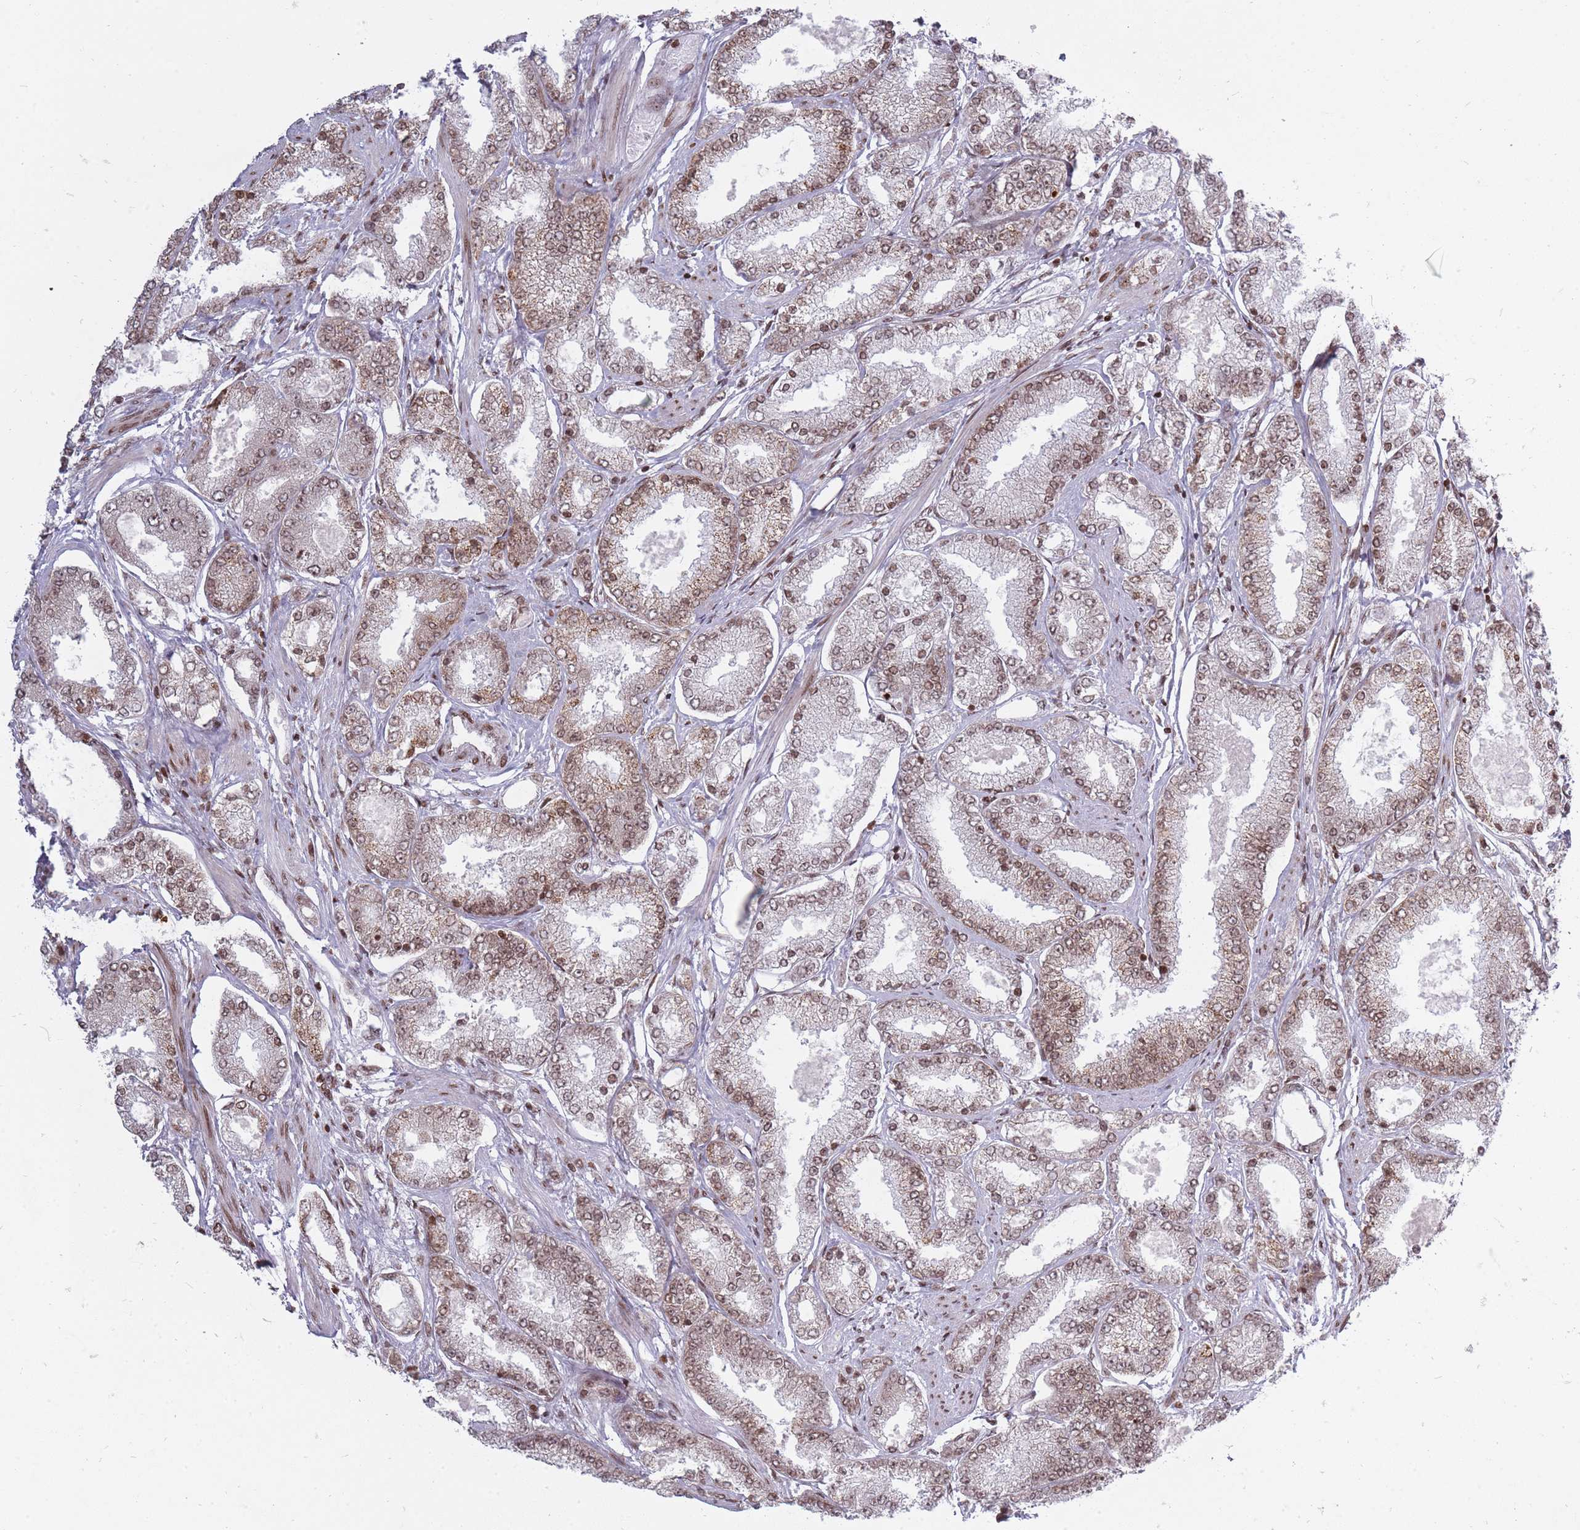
{"staining": {"intensity": "moderate", "quantity": ">75%", "location": "nuclear"}, "tissue": "prostate cancer", "cell_type": "Tumor cells", "image_type": "cancer", "snomed": [{"axis": "morphology", "description": "Adenocarcinoma, High grade"}, {"axis": "topography", "description": "Prostate"}], "caption": "Immunohistochemical staining of prostate cancer demonstrates moderate nuclear protein positivity in about >75% of tumor cells.", "gene": "TMC6", "patient": {"sex": "male", "age": 69}}